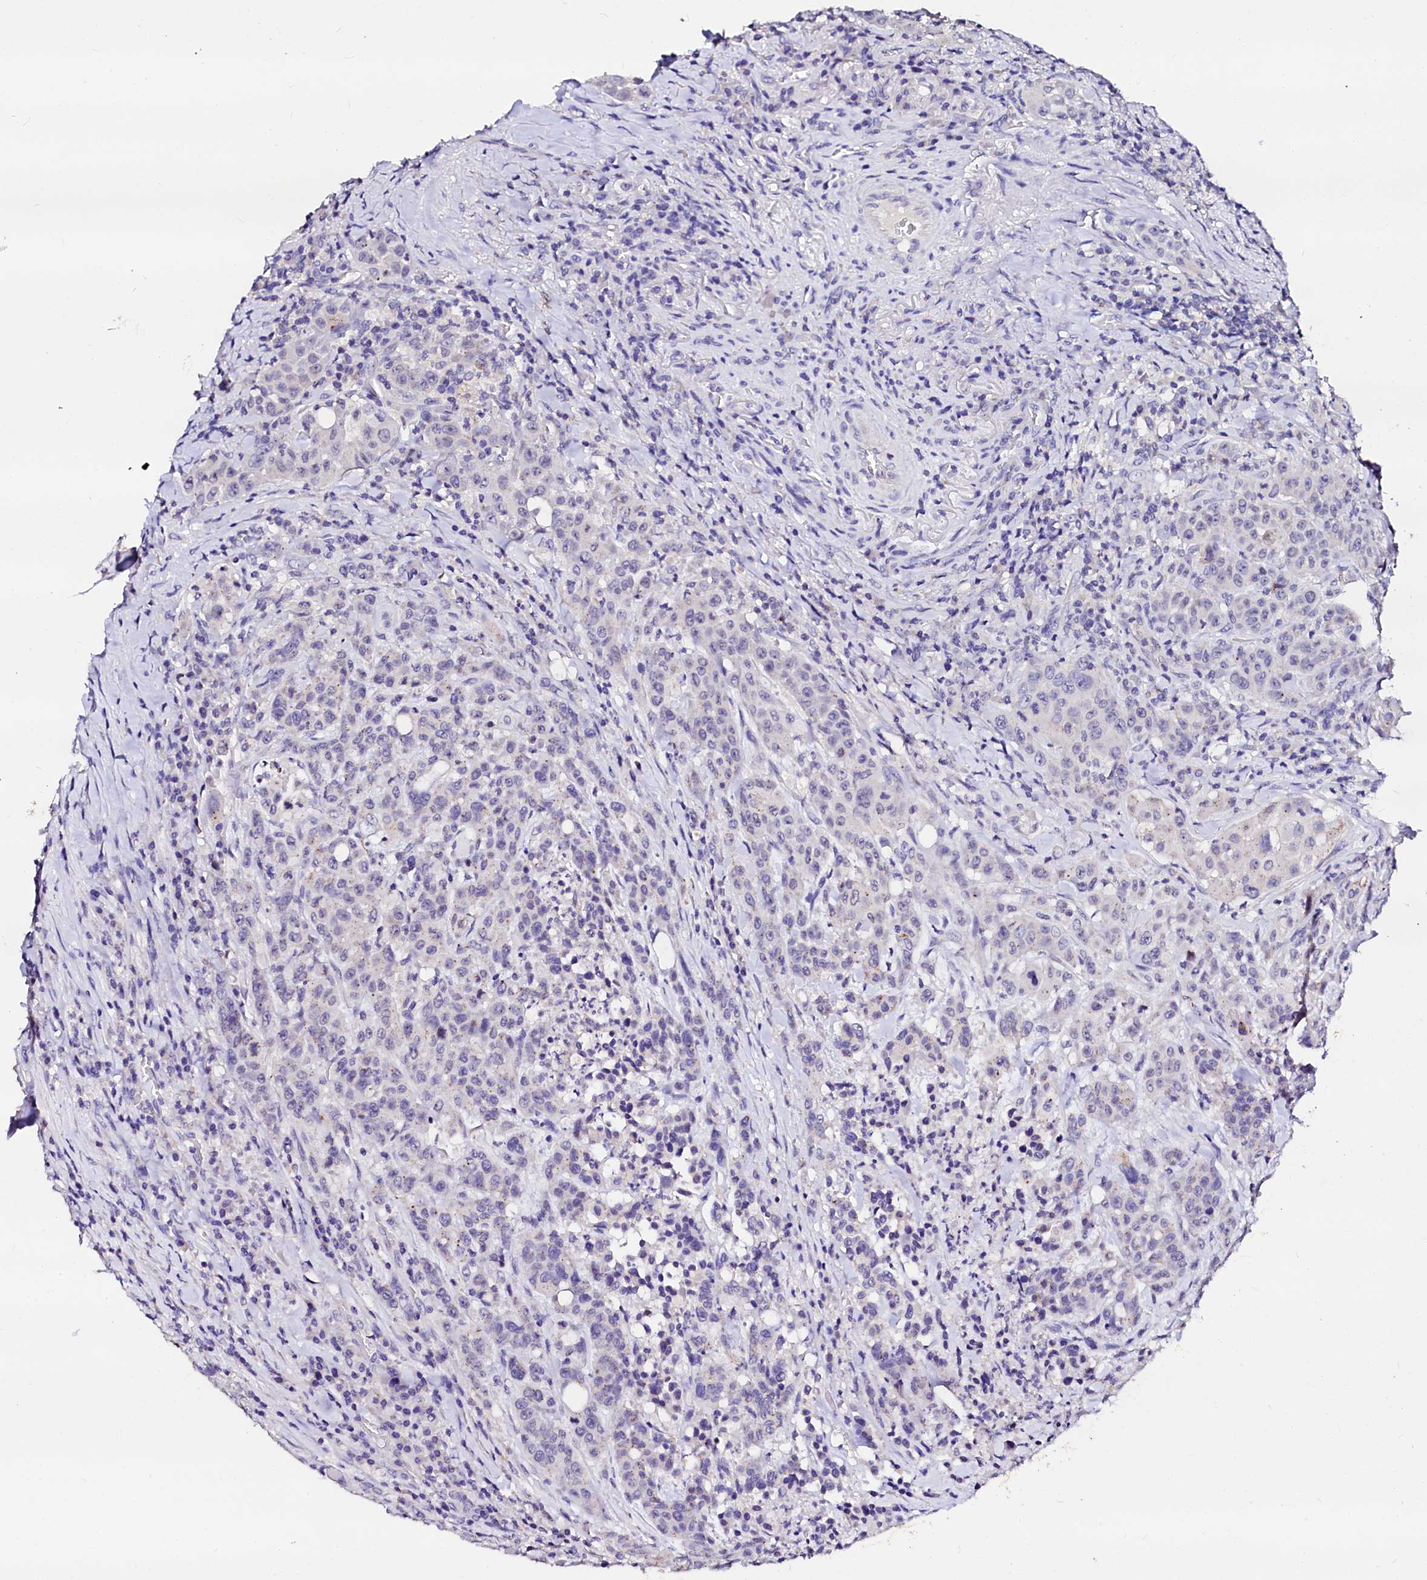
{"staining": {"intensity": "negative", "quantity": "none", "location": "none"}, "tissue": "colorectal cancer", "cell_type": "Tumor cells", "image_type": "cancer", "snomed": [{"axis": "morphology", "description": "Adenocarcinoma, NOS"}, {"axis": "topography", "description": "Colon"}], "caption": "An IHC histopathology image of colorectal cancer is shown. There is no staining in tumor cells of colorectal cancer.", "gene": "NALF1", "patient": {"sex": "male", "age": 62}}